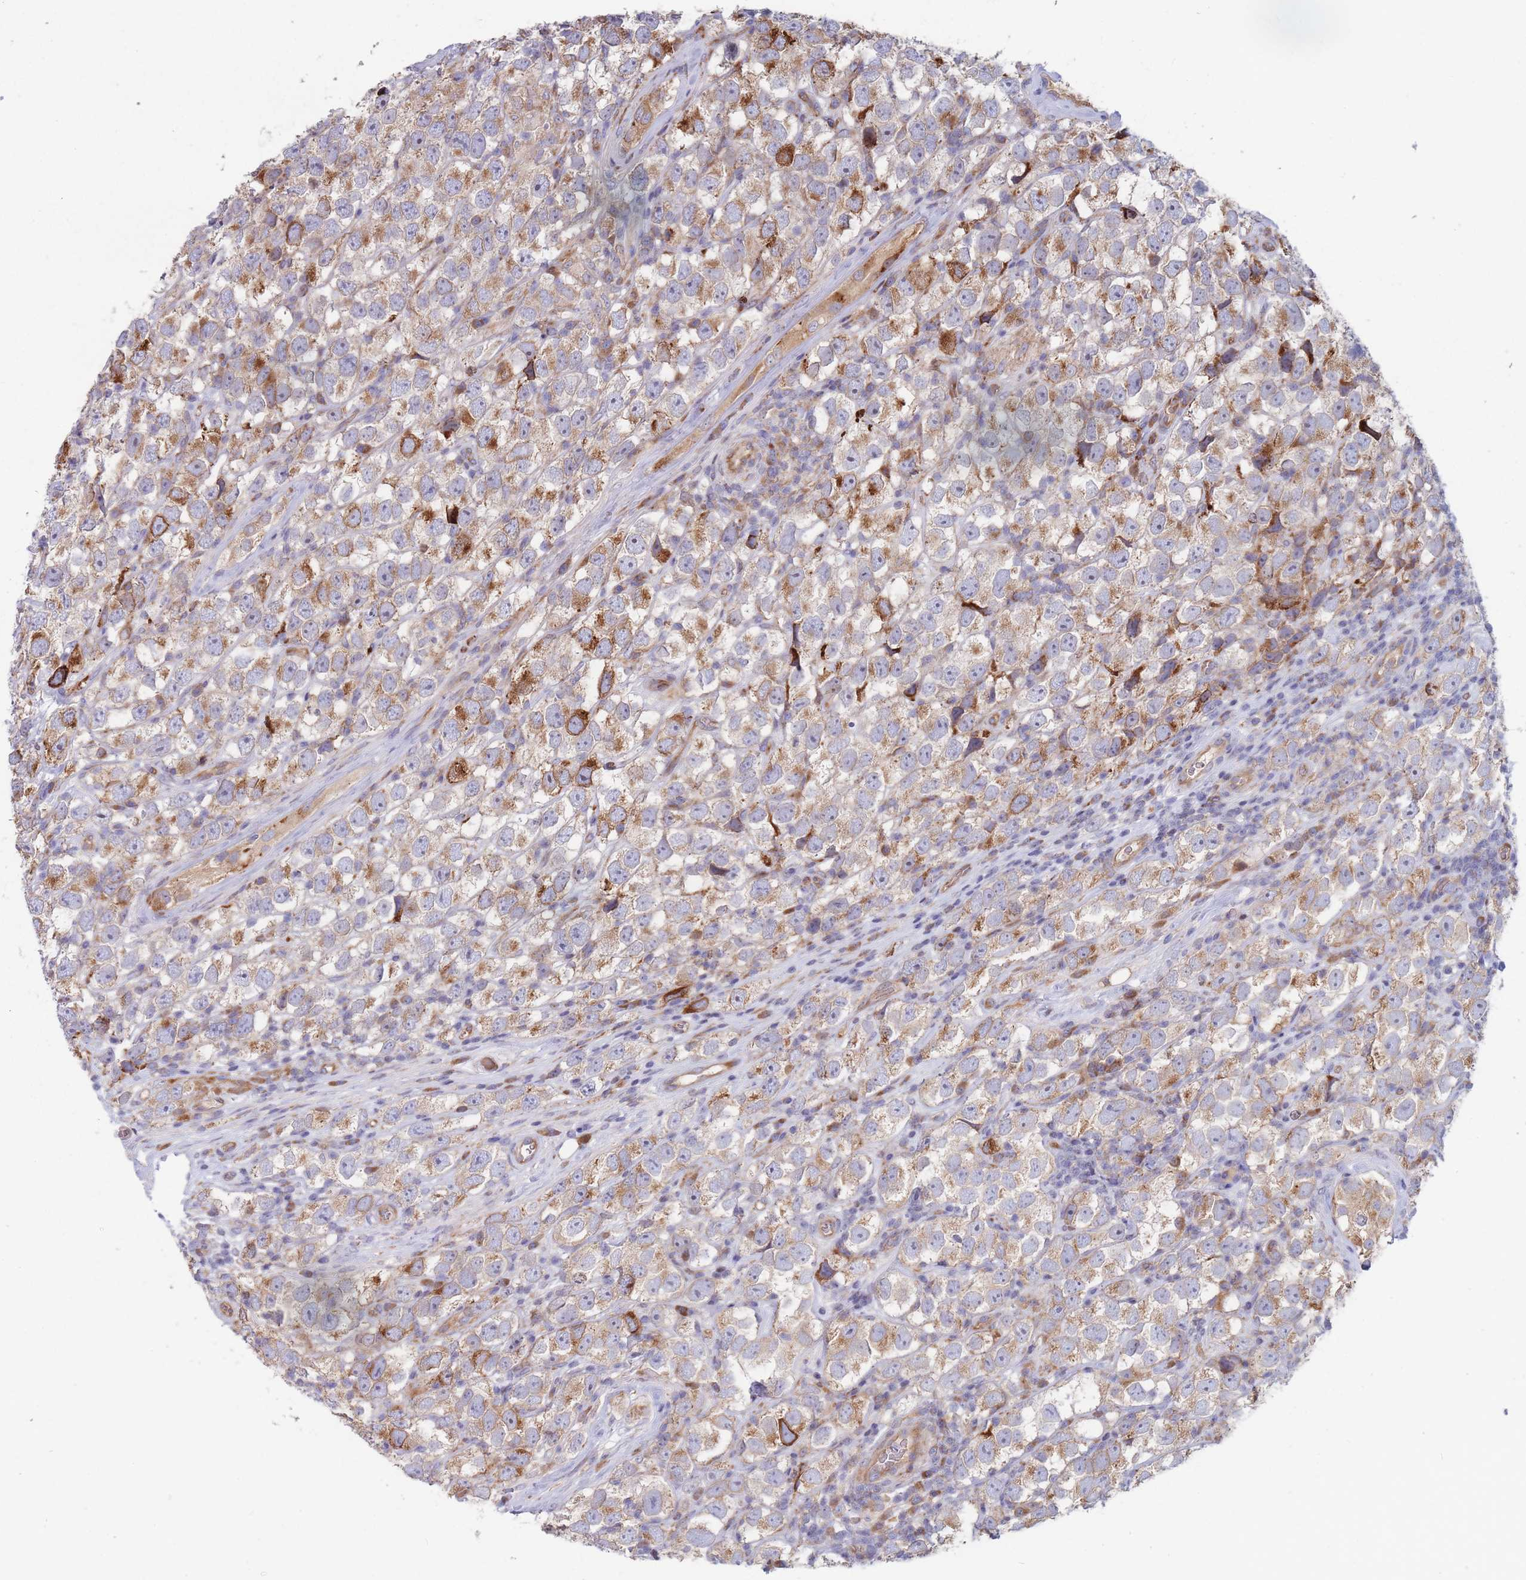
{"staining": {"intensity": "moderate", "quantity": ">75%", "location": "cytoplasmic/membranous"}, "tissue": "testis cancer", "cell_type": "Tumor cells", "image_type": "cancer", "snomed": [{"axis": "morphology", "description": "Seminoma, NOS"}, {"axis": "topography", "description": "Testis"}], "caption": "About >75% of tumor cells in human testis cancer reveal moderate cytoplasmic/membranous protein staining as visualized by brown immunohistochemical staining.", "gene": "TMEM131L", "patient": {"sex": "male", "age": 26}}